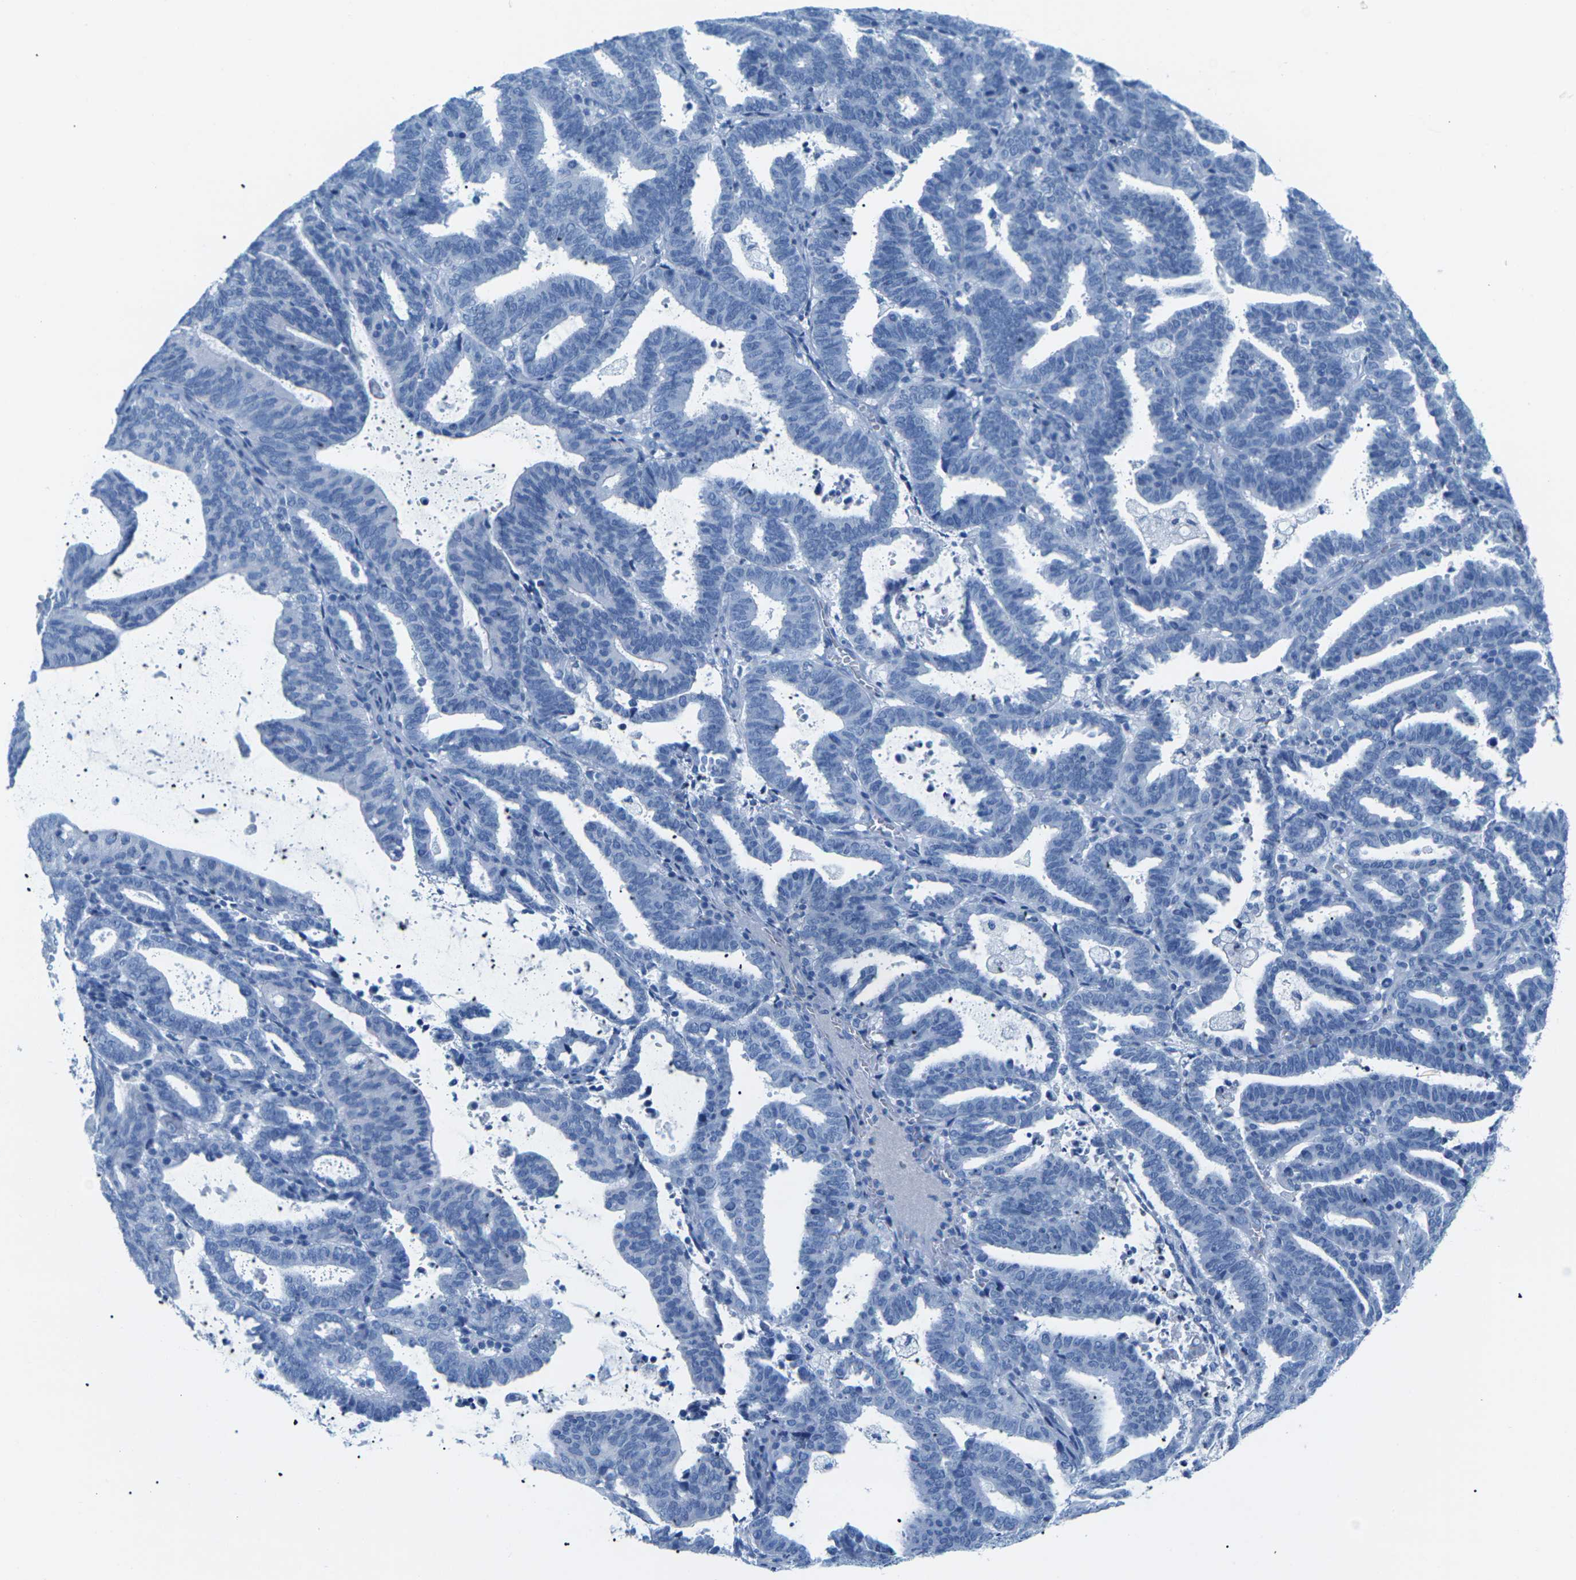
{"staining": {"intensity": "negative", "quantity": "none", "location": "none"}, "tissue": "endometrial cancer", "cell_type": "Tumor cells", "image_type": "cancer", "snomed": [{"axis": "morphology", "description": "Adenocarcinoma, NOS"}, {"axis": "topography", "description": "Uterus"}], "caption": "This photomicrograph is of adenocarcinoma (endometrial) stained with IHC to label a protein in brown with the nuclei are counter-stained blue. There is no positivity in tumor cells.", "gene": "SLC12A1", "patient": {"sex": "female", "age": 83}}